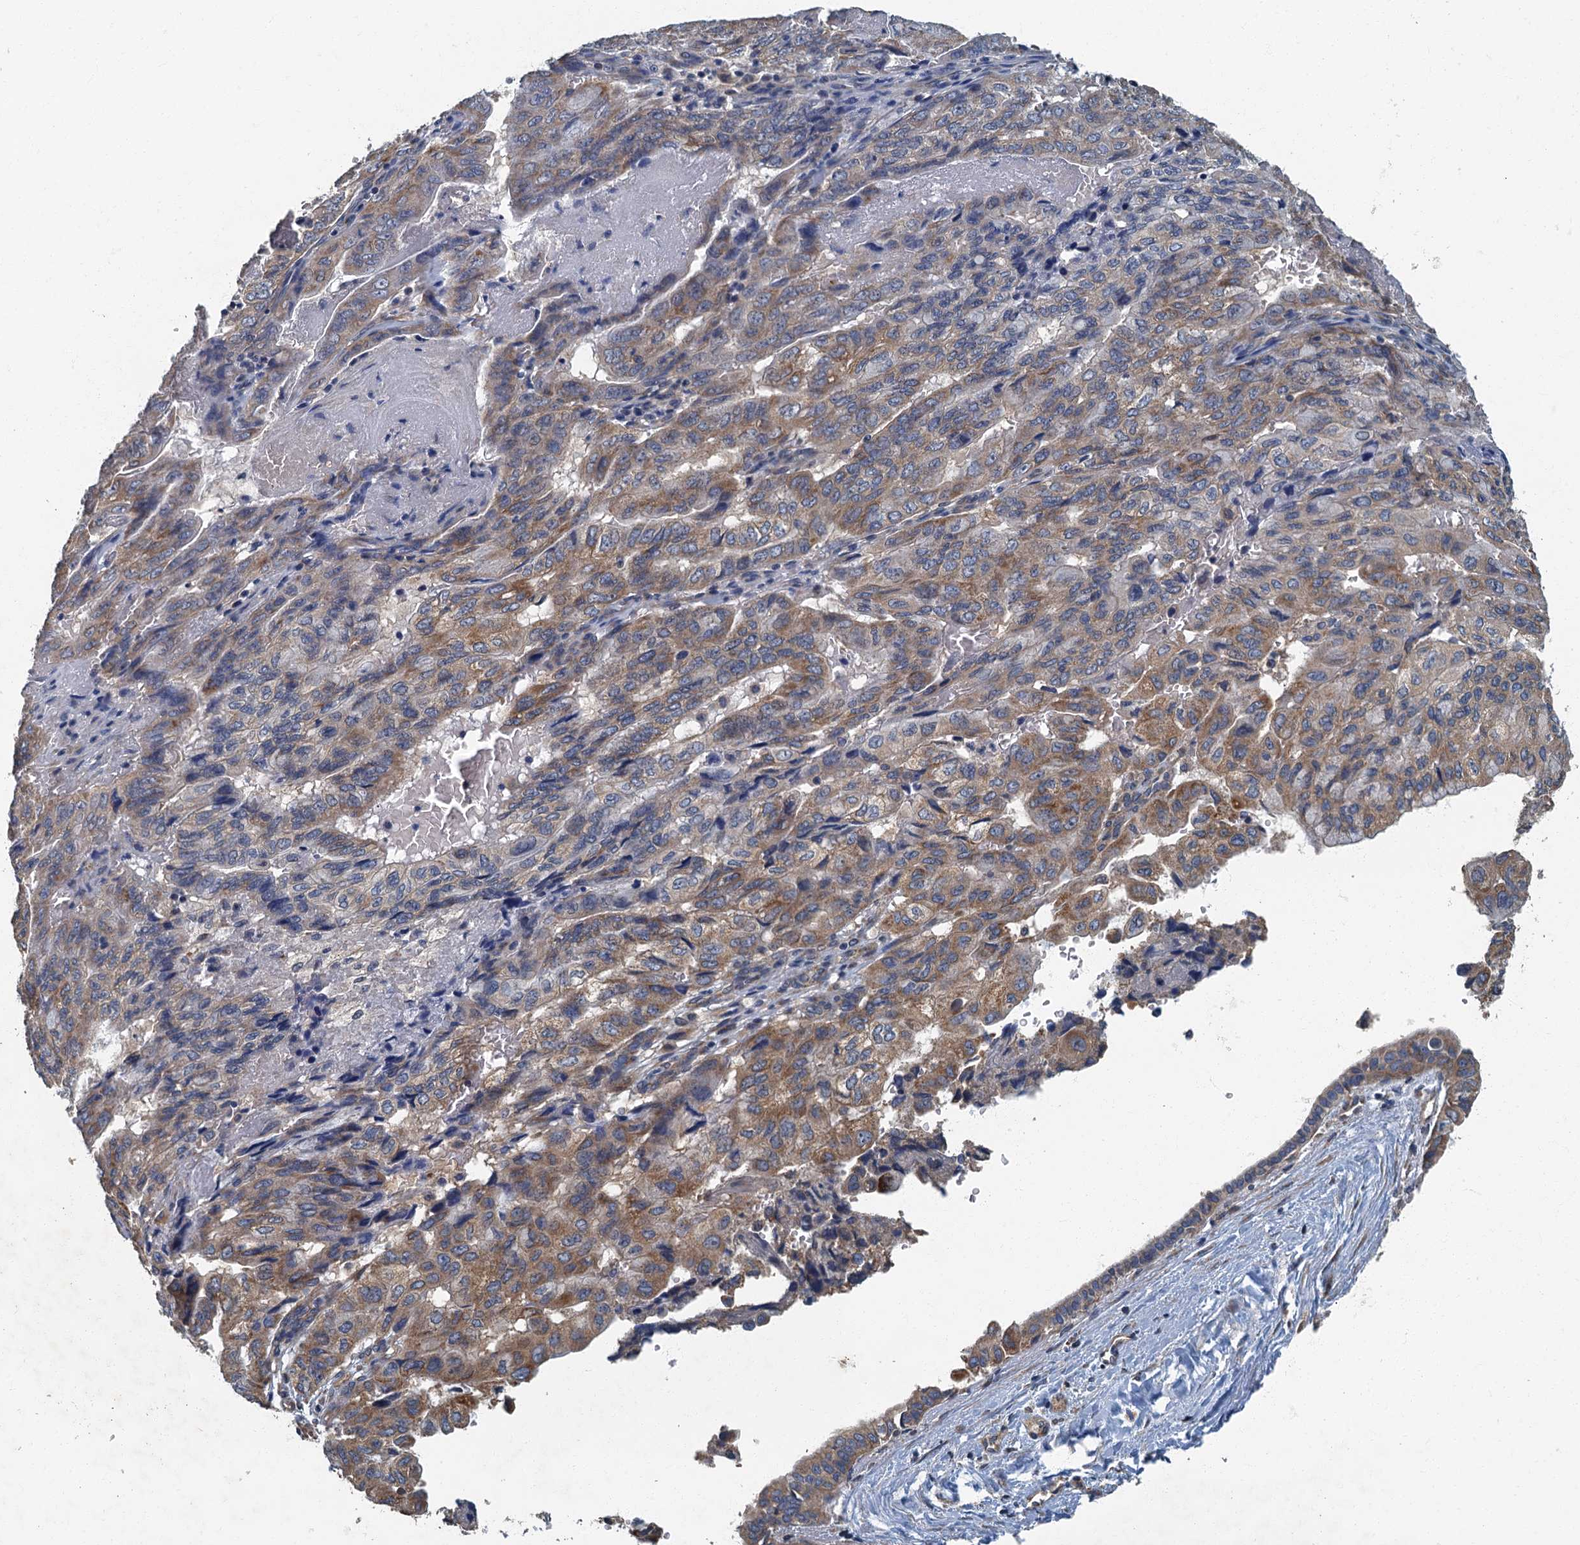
{"staining": {"intensity": "moderate", "quantity": "25%-75%", "location": "cytoplasmic/membranous"}, "tissue": "pancreatic cancer", "cell_type": "Tumor cells", "image_type": "cancer", "snomed": [{"axis": "morphology", "description": "Adenocarcinoma, NOS"}, {"axis": "topography", "description": "Pancreas"}], "caption": "A high-resolution histopathology image shows immunohistochemistry staining of pancreatic adenocarcinoma, which reveals moderate cytoplasmic/membranous positivity in approximately 25%-75% of tumor cells.", "gene": "DDX49", "patient": {"sex": "male", "age": 51}}